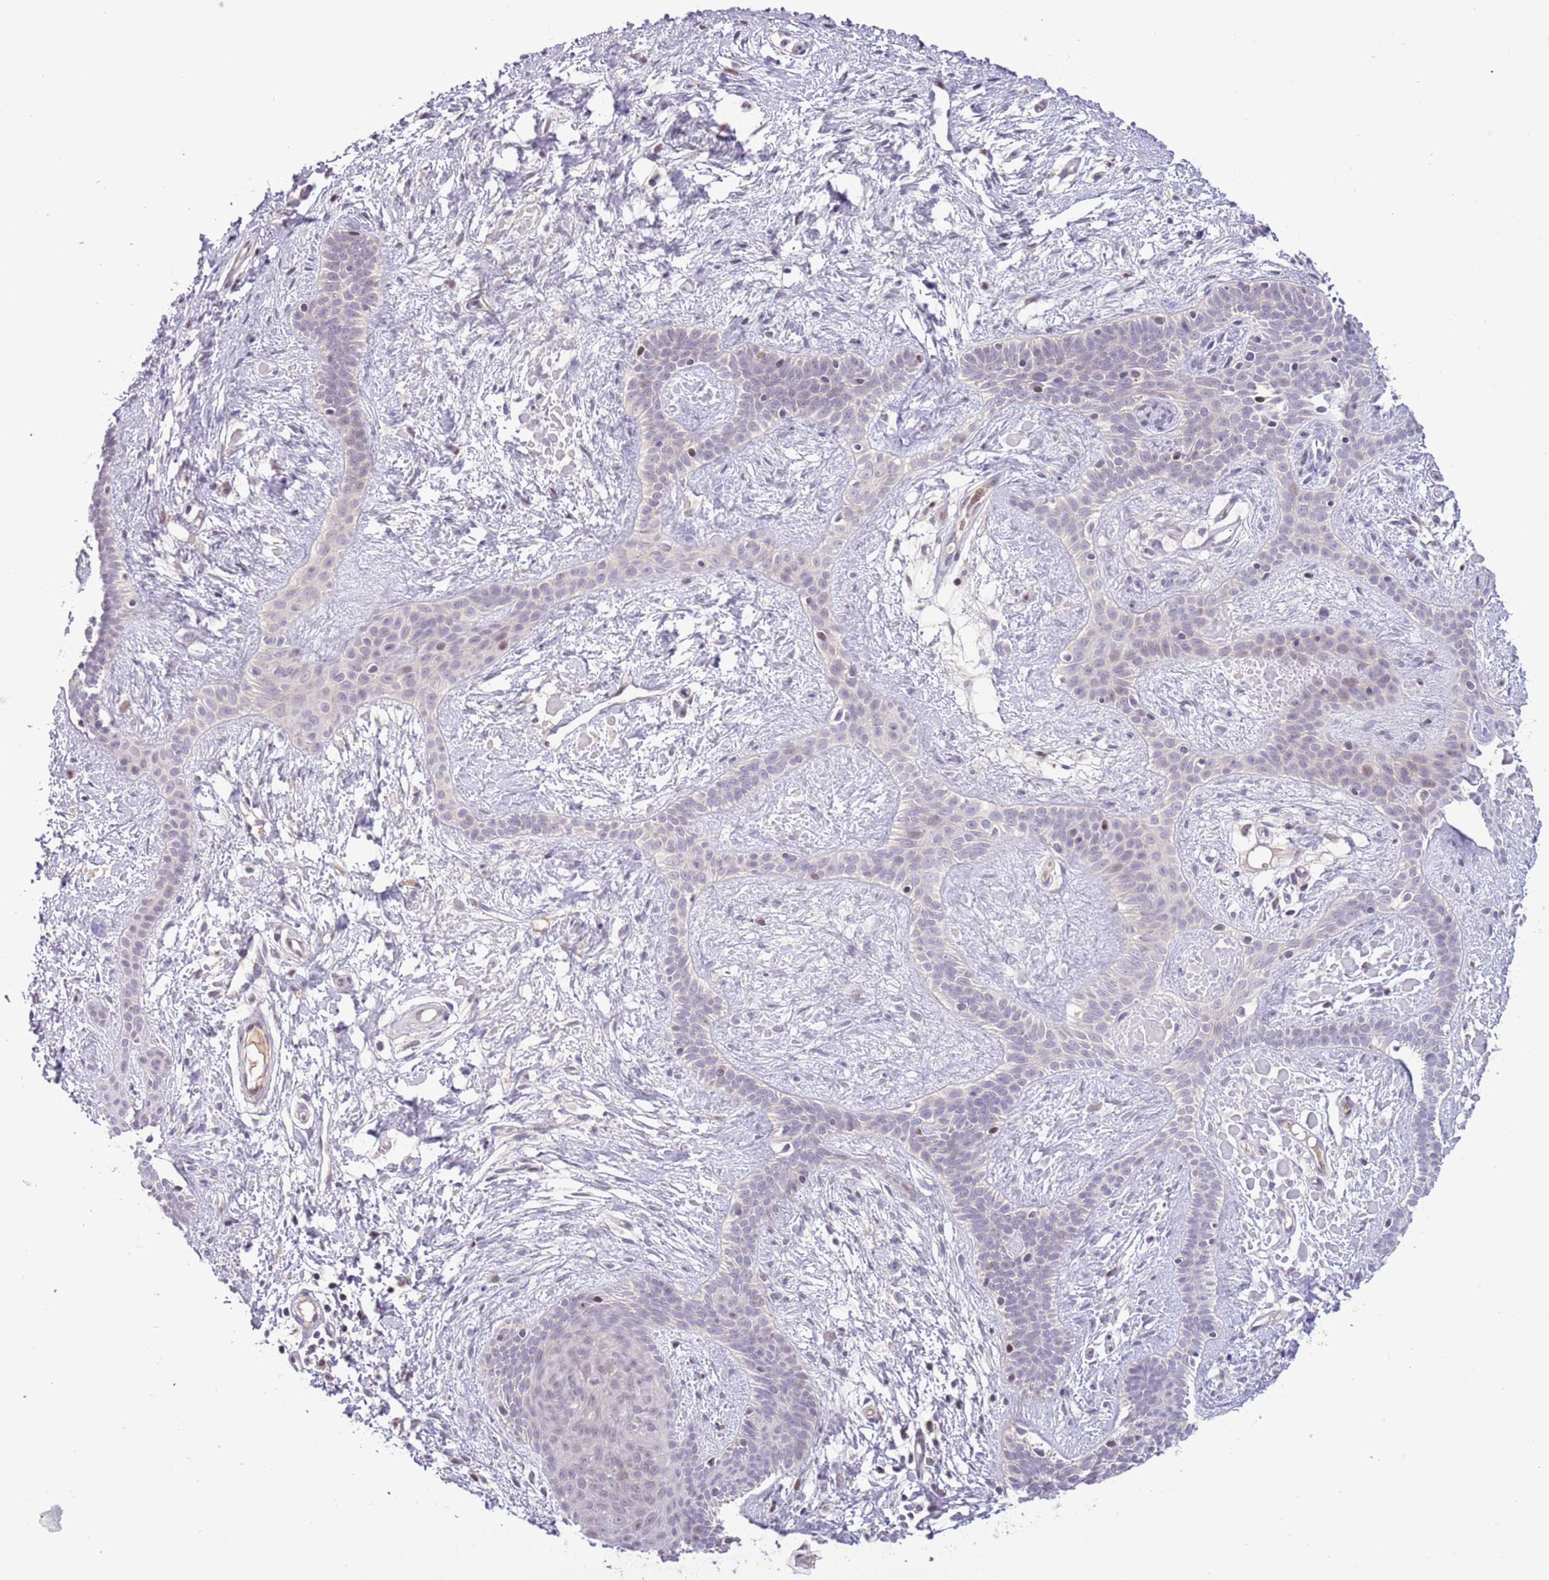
{"staining": {"intensity": "negative", "quantity": "none", "location": "none"}, "tissue": "skin cancer", "cell_type": "Tumor cells", "image_type": "cancer", "snomed": [{"axis": "morphology", "description": "Basal cell carcinoma"}, {"axis": "topography", "description": "Skin"}], "caption": "The micrograph shows no staining of tumor cells in skin cancer.", "gene": "SHROOM3", "patient": {"sex": "male", "age": 78}}